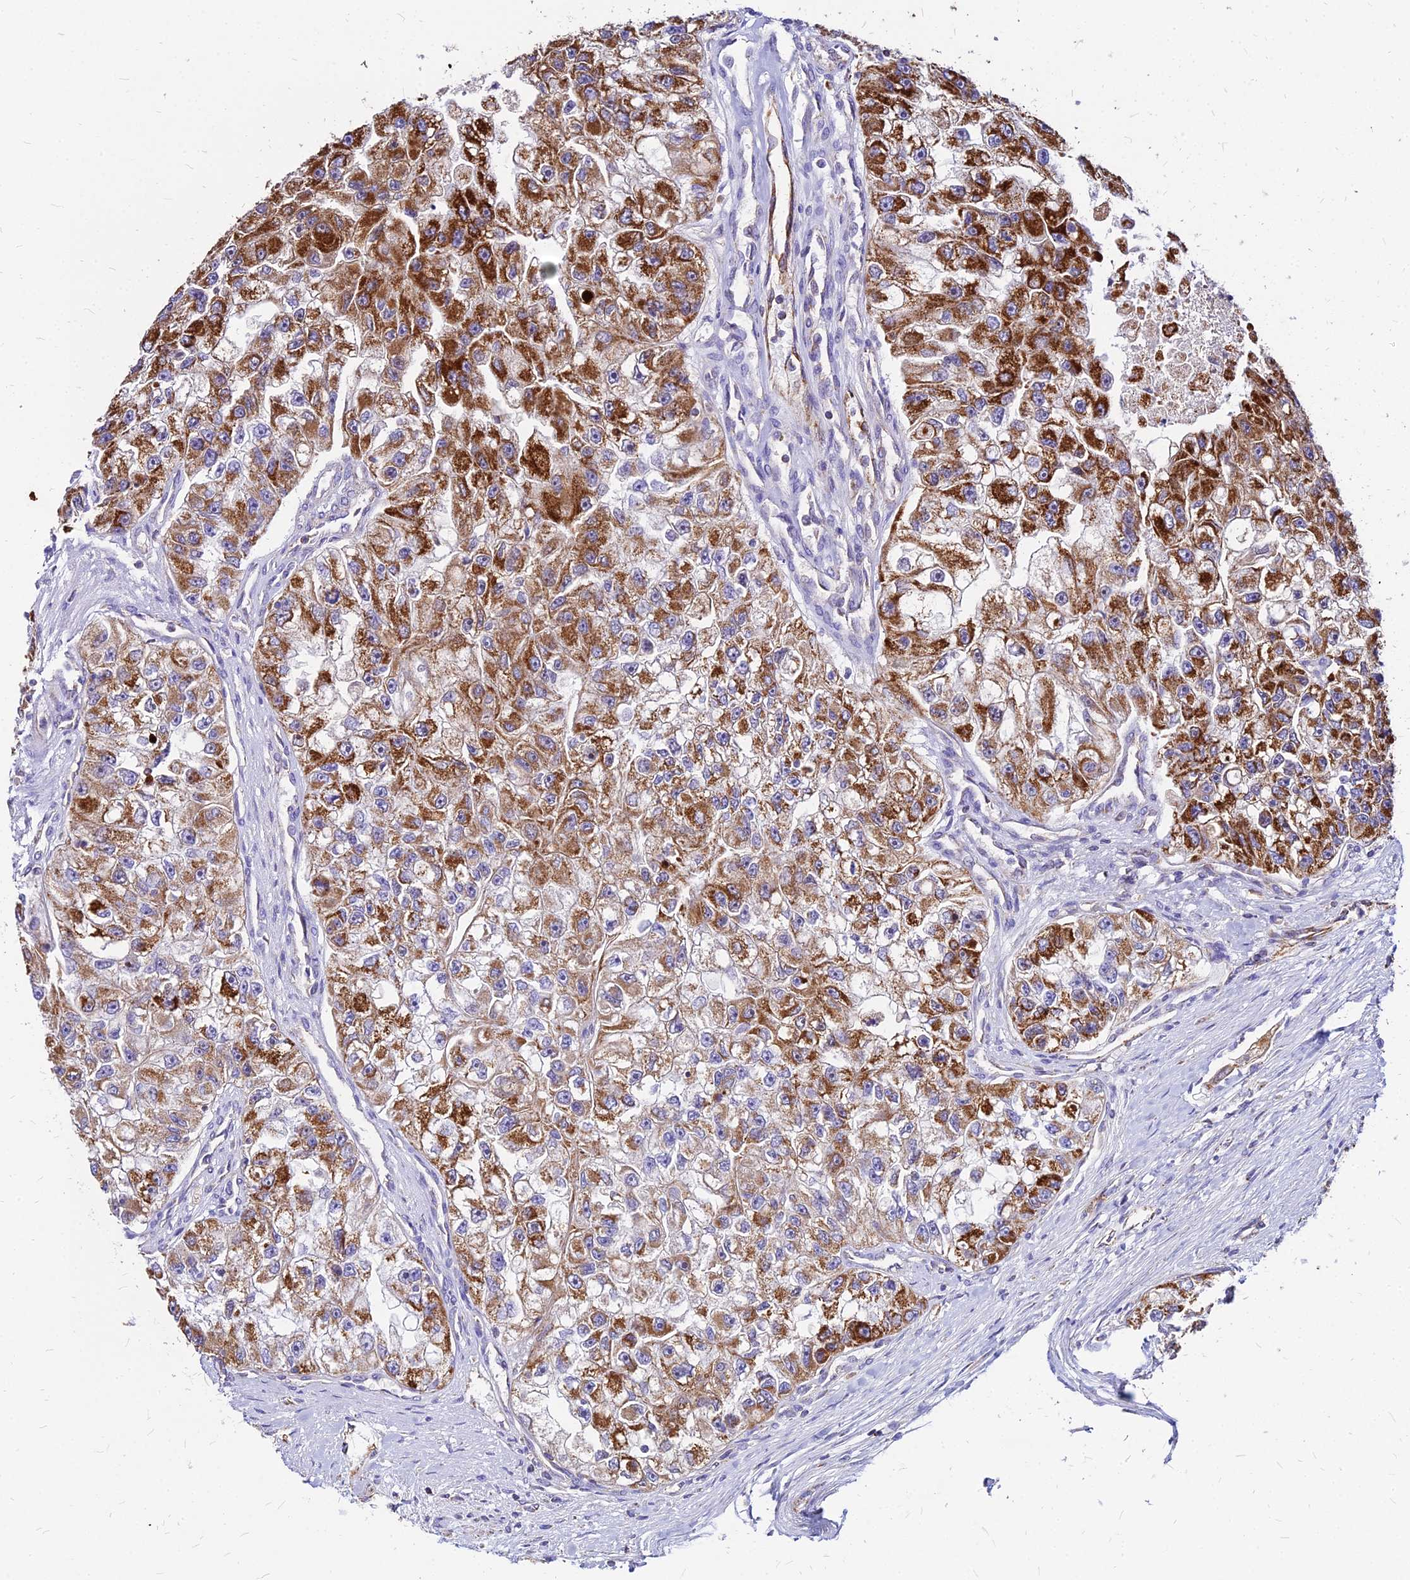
{"staining": {"intensity": "strong", "quantity": ">75%", "location": "cytoplasmic/membranous"}, "tissue": "renal cancer", "cell_type": "Tumor cells", "image_type": "cancer", "snomed": [{"axis": "morphology", "description": "Adenocarcinoma, NOS"}, {"axis": "topography", "description": "Kidney"}], "caption": "A brown stain shows strong cytoplasmic/membranous staining of a protein in human renal adenocarcinoma tumor cells.", "gene": "DLD", "patient": {"sex": "male", "age": 63}}